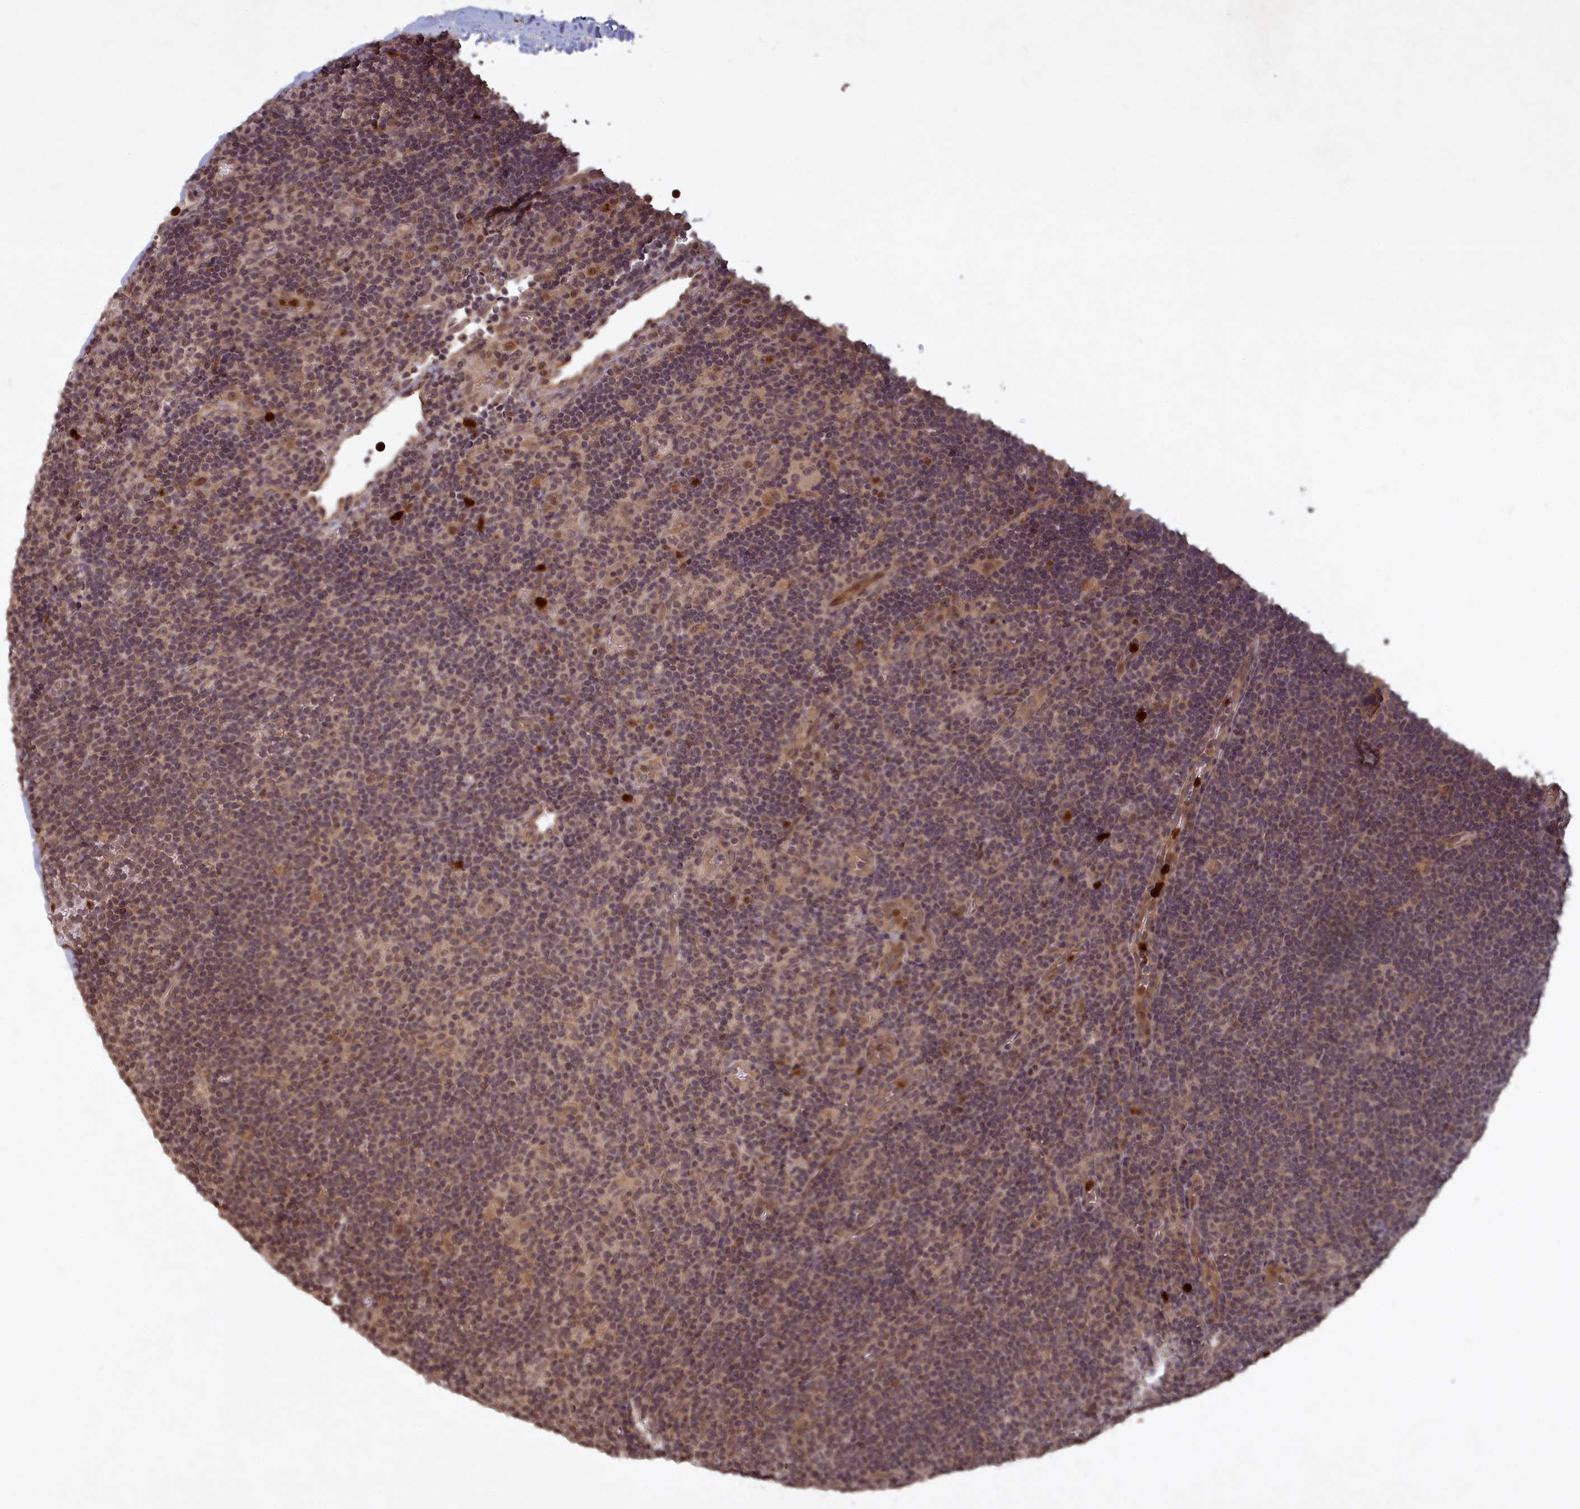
{"staining": {"intensity": "negative", "quantity": "none", "location": "none"}, "tissue": "lymphoma", "cell_type": "Tumor cells", "image_type": "cancer", "snomed": [{"axis": "morphology", "description": "Hodgkin's disease, NOS"}, {"axis": "topography", "description": "Lymph node"}], "caption": "Immunohistochemistry histopathology image of neoplastic tissue: human Hodgkin's disease stained with DAB (3,3'-diaminobenzidine) demonstrates no significant protein positivity in tumor cells. (DAB immunohistochemistry (IHC), high magnification).", "gene": "SRMS", "patient": {"sex": "female", "age": 57}}